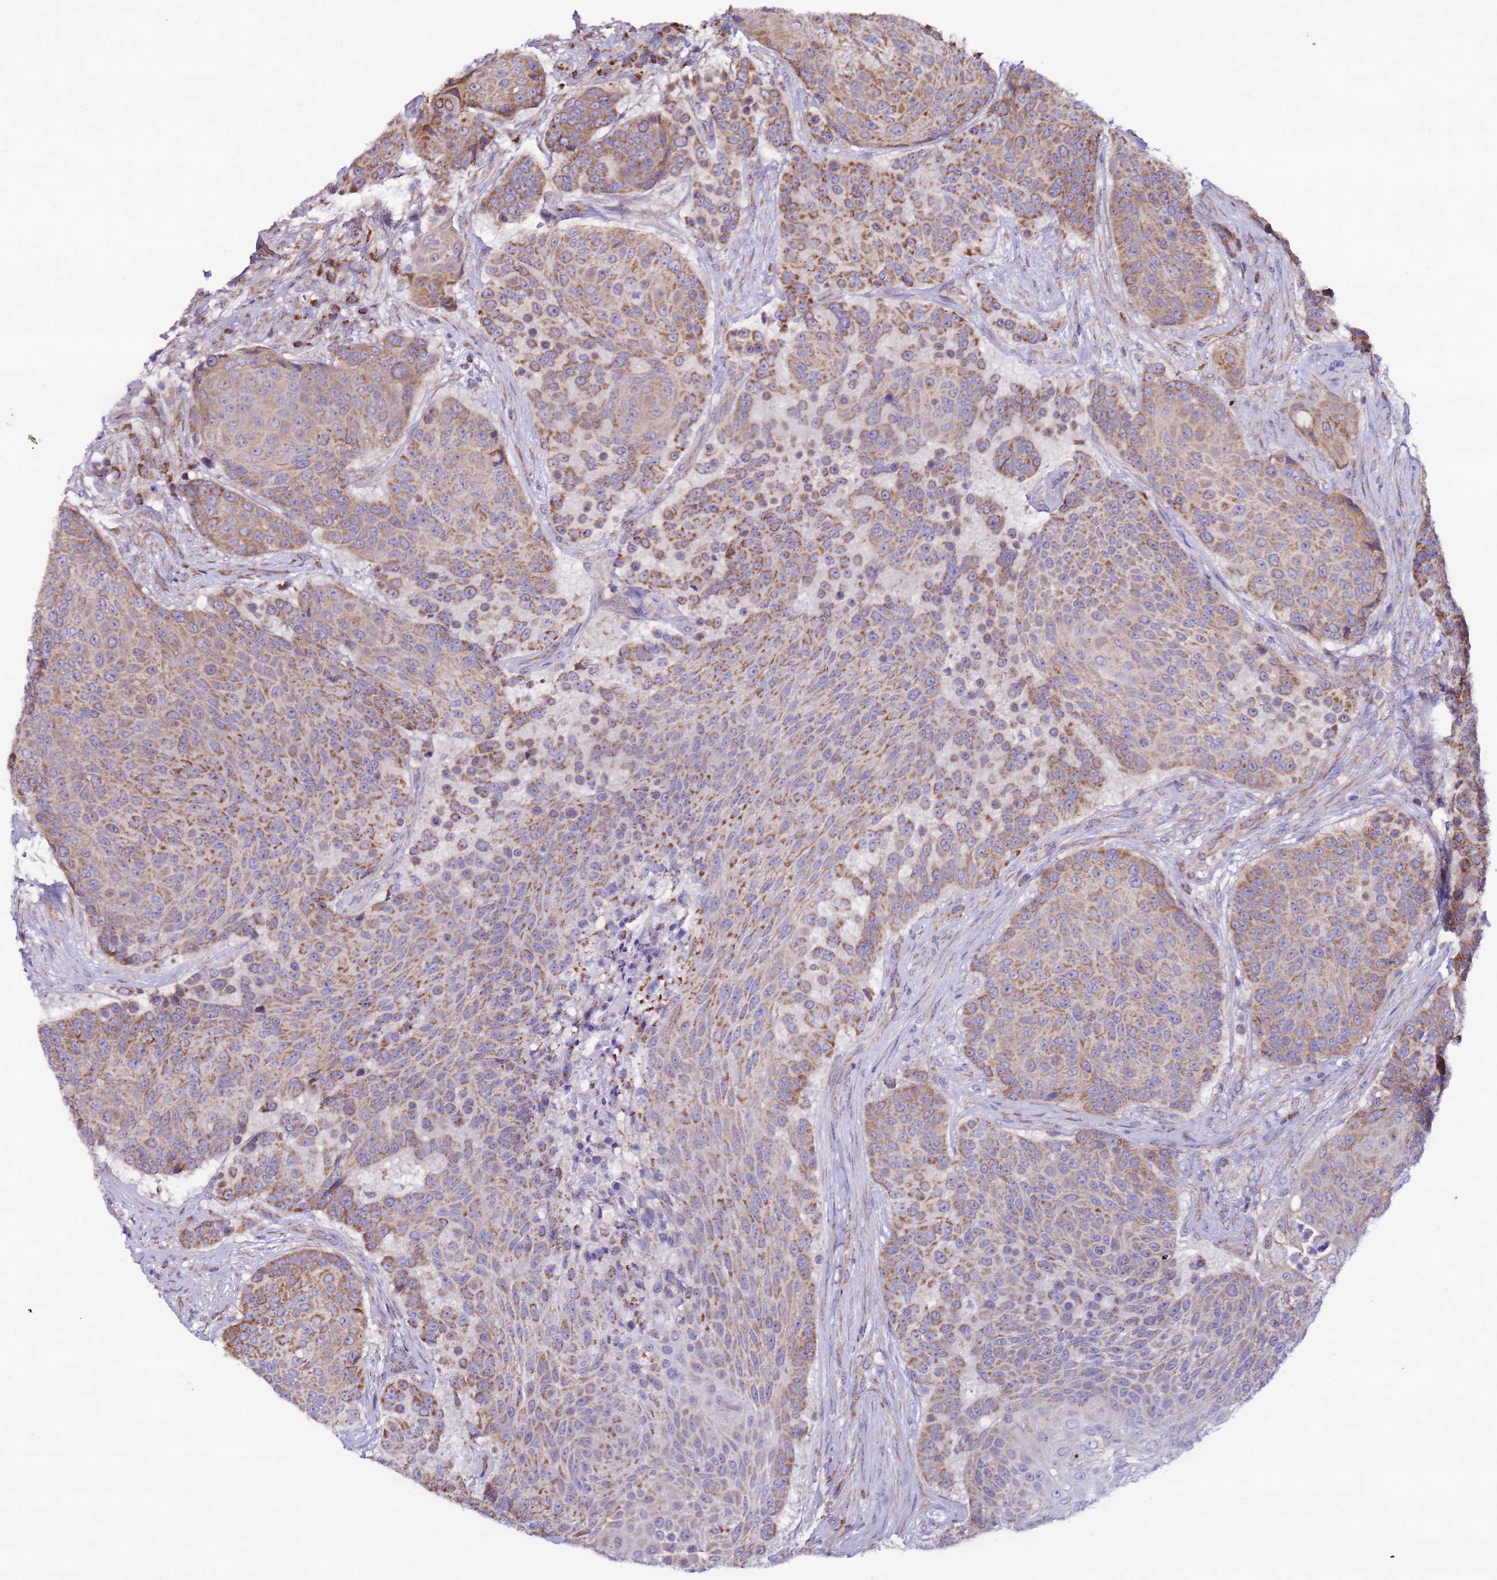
{"staining": {"intensity": "moderate", "quantity": ">75%", "location": "cytoplasmic/membranous"}, "tissue": "urothelial cancer", "cell_type": "Tumor cells", "image_type": "cancer", "snomed": [{"axis": "morphology", "description": "Urothelial carcinoma, High grade"}, {"axis": "topography", "description": "Urinary bladder"}], "caption": "This is a micrograph of immunohistochemistry staining of high-grade urothelial carcinoma, which shows moderate expression in the cytoplasmic/membranous of tumor cells.", "gene": "AHI1", "patient": {"sex": "female", "age": 63}}